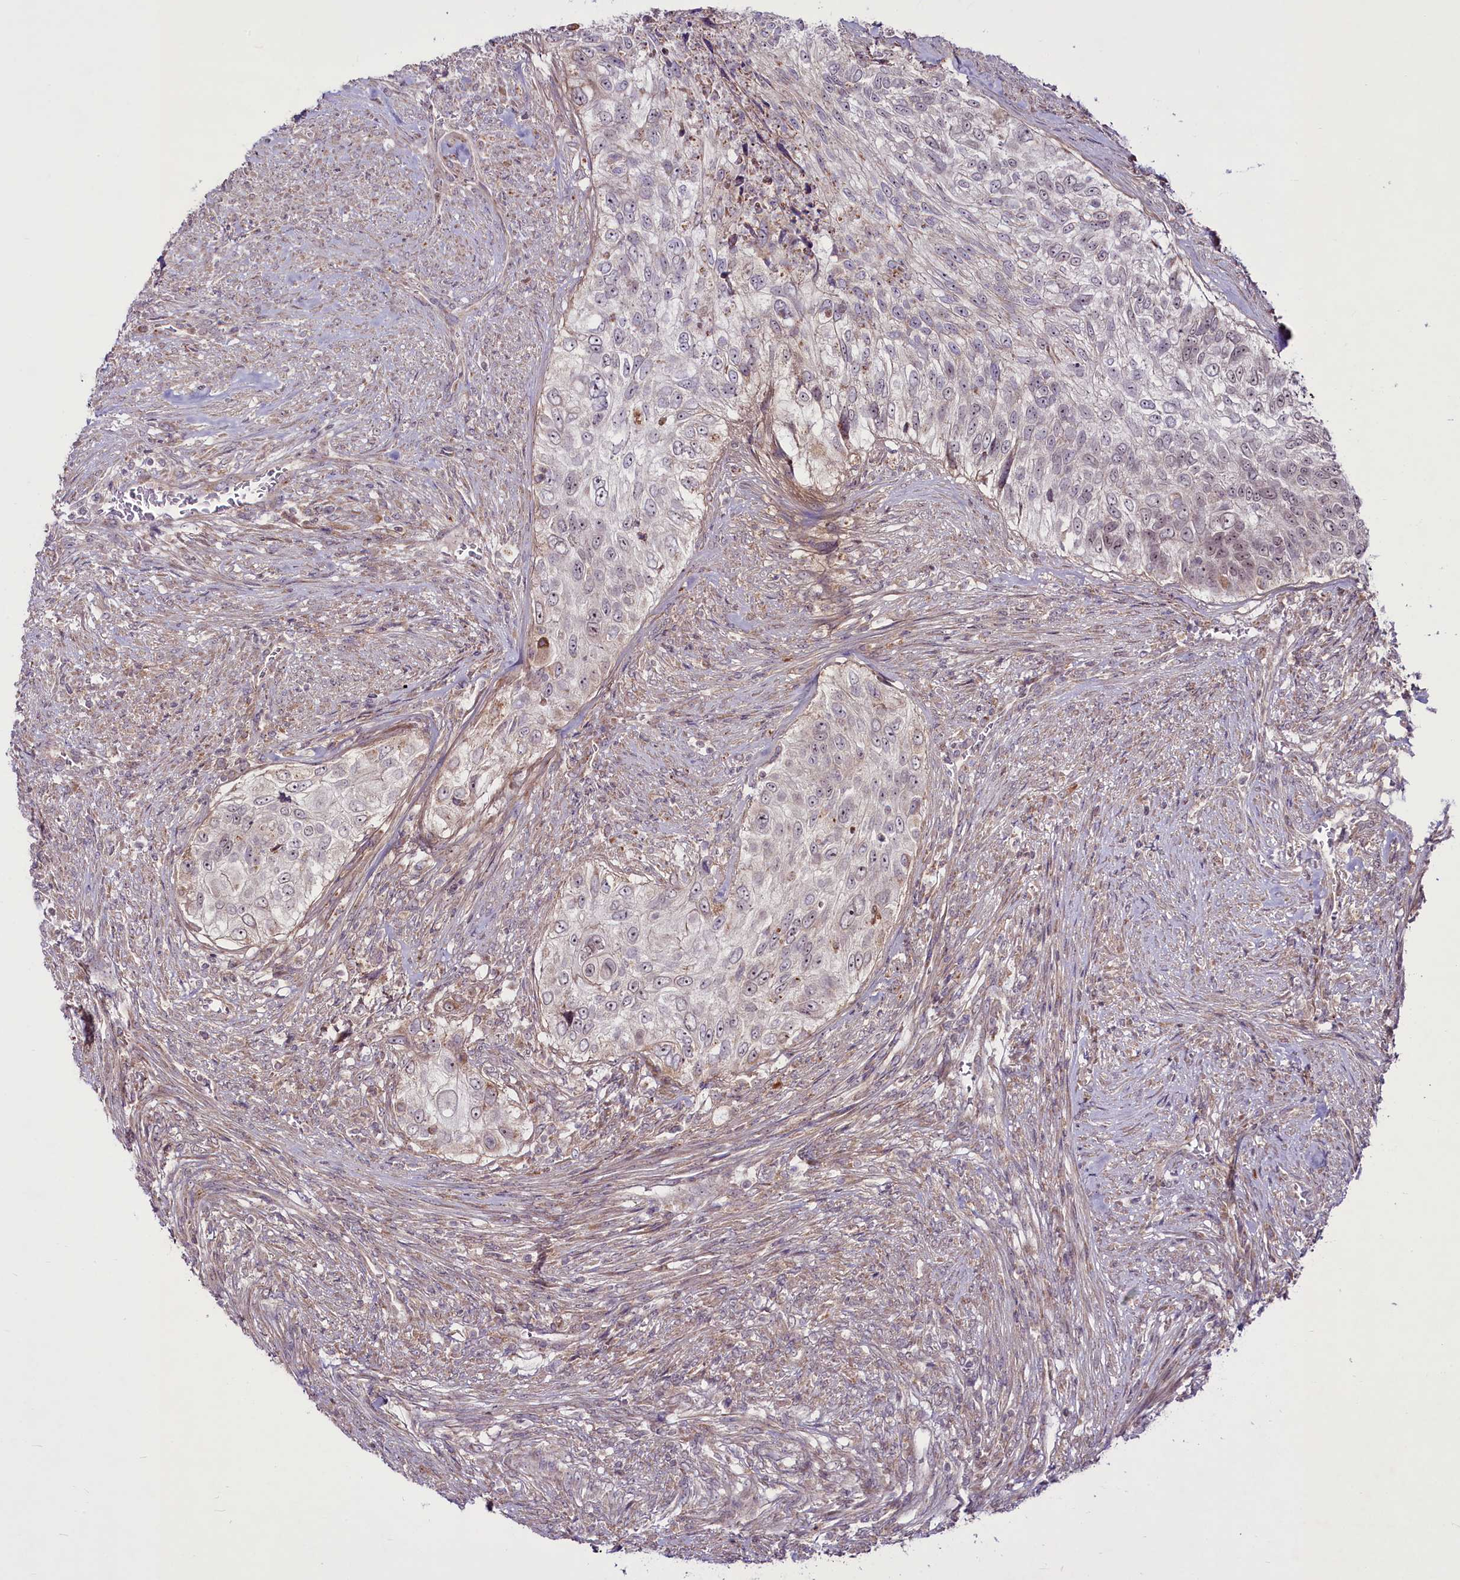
{"staining": {"intensity": "weak", "quantity": "25%-75%", "location": "nuclear"}, "tissue": "urothelial cancer", "cell_type": "Tumor cells", "image_type": "cancer", "snomed": [{"axis": "morphology", "description": "Urothelial carcinoma, High grade"}, {"axis": "topography", "description": "Urinary bladder"}], "caption": "This micrograph demonstrates urothelial carcinoma (high-grade) stained with IHC to label a protein in brown. The nuclear of tumor cells show weak positivity for the protein. Nuclei are counter-stained blue.", "gene": "RSBN1", "patient": {"sex": "female", "age": 60}}